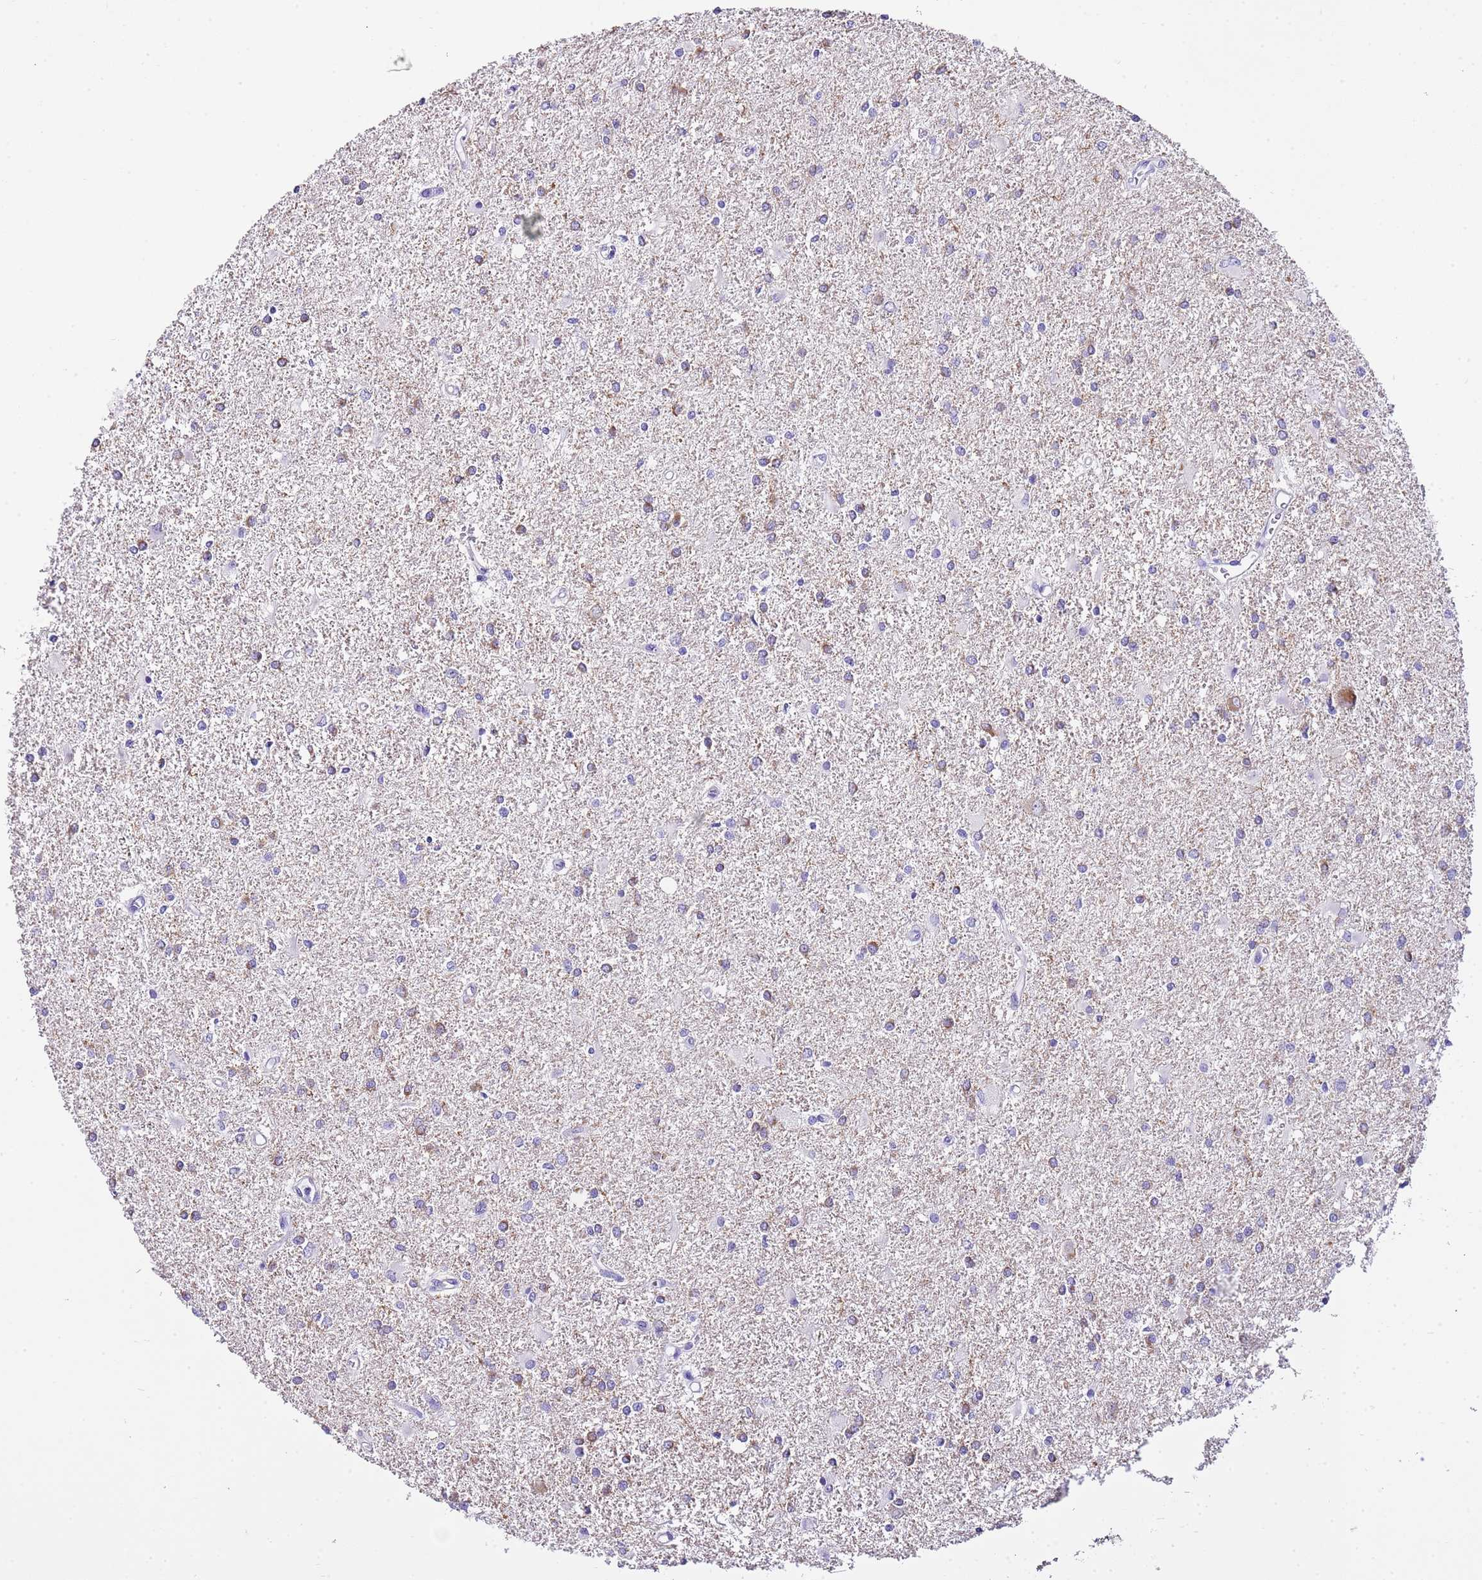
{"staining": {"intensity": "weak", "quantity": "25%-75%", "location": "cytoplasmic/membranous"}, "tissue": "glioma", "cell_type": "Tumor cells", "image_type": "cancer", "snomed": [{"axis": "morphology", "description": "Glioma, malignant, High grade"}, {"axis": "topography", "description": "Brain"}], "caption": "Glioma stained for a protein reveals weak cytoplasmic/membranous positivity in tumor cells.", "gene": "KCNC1", "patient": {"sex": "female", "age": 50}}